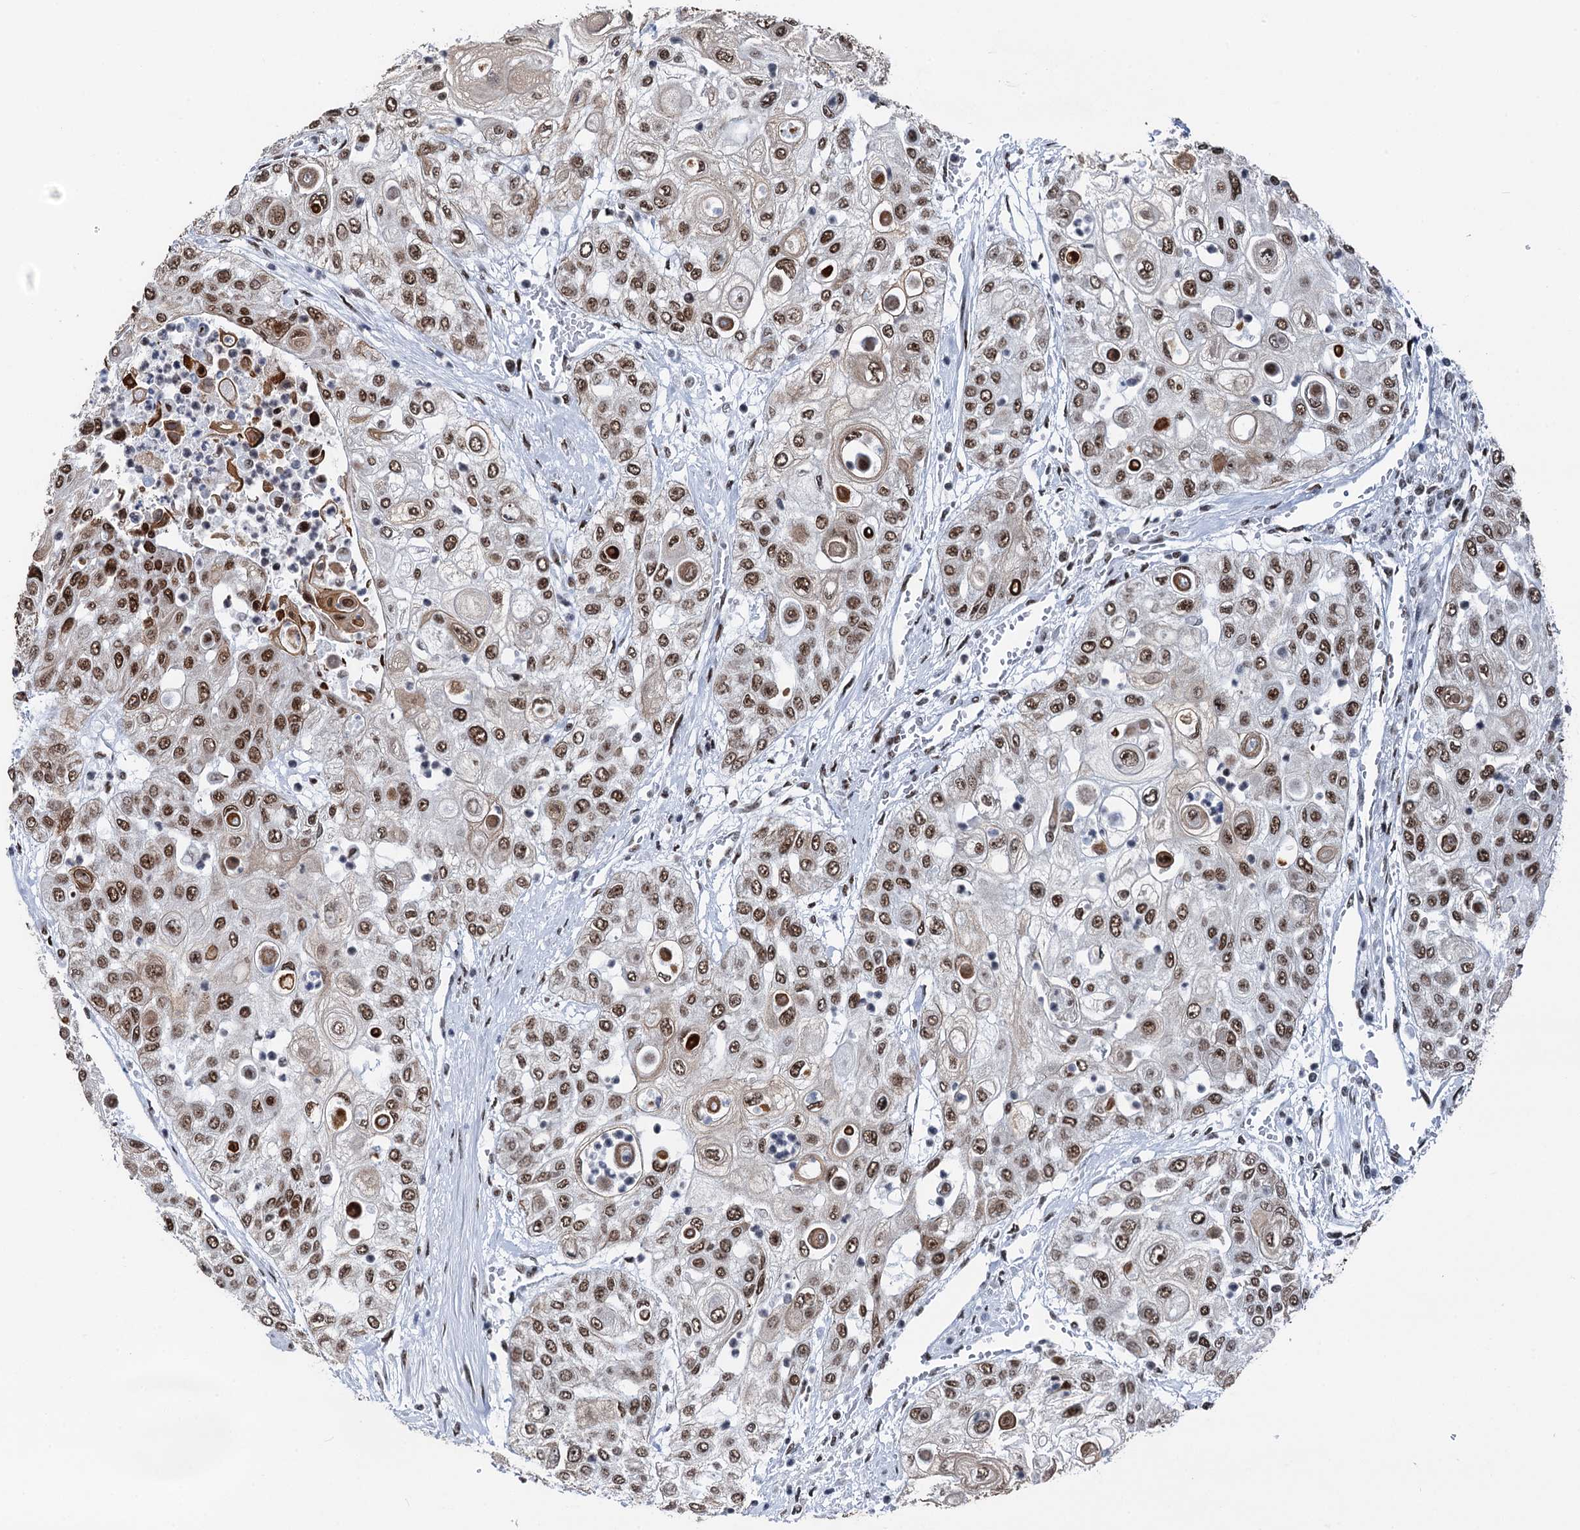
{"staining": {"intensity": "moderate", "quantity": ">75%", "location": "nuclear"}, "tissue": "urothelial cancer", "cell_type": "Tumor cells", "image_type": "cancer", "snomed": [{"axis": "morphology", "description": "Urothelial carcinoma, High grade"}, {"axis": "topography", "description": "Urinary bladder"}], "caption": "High-power microscopy captured an immunohistochemistry (IHC) photomicrograph of urothelial cancer, revealing moderate nuclear positivity in about >75% of tumor cells.", "gene": "DDX23", "patient": {"sex": "female", "age": 79}}